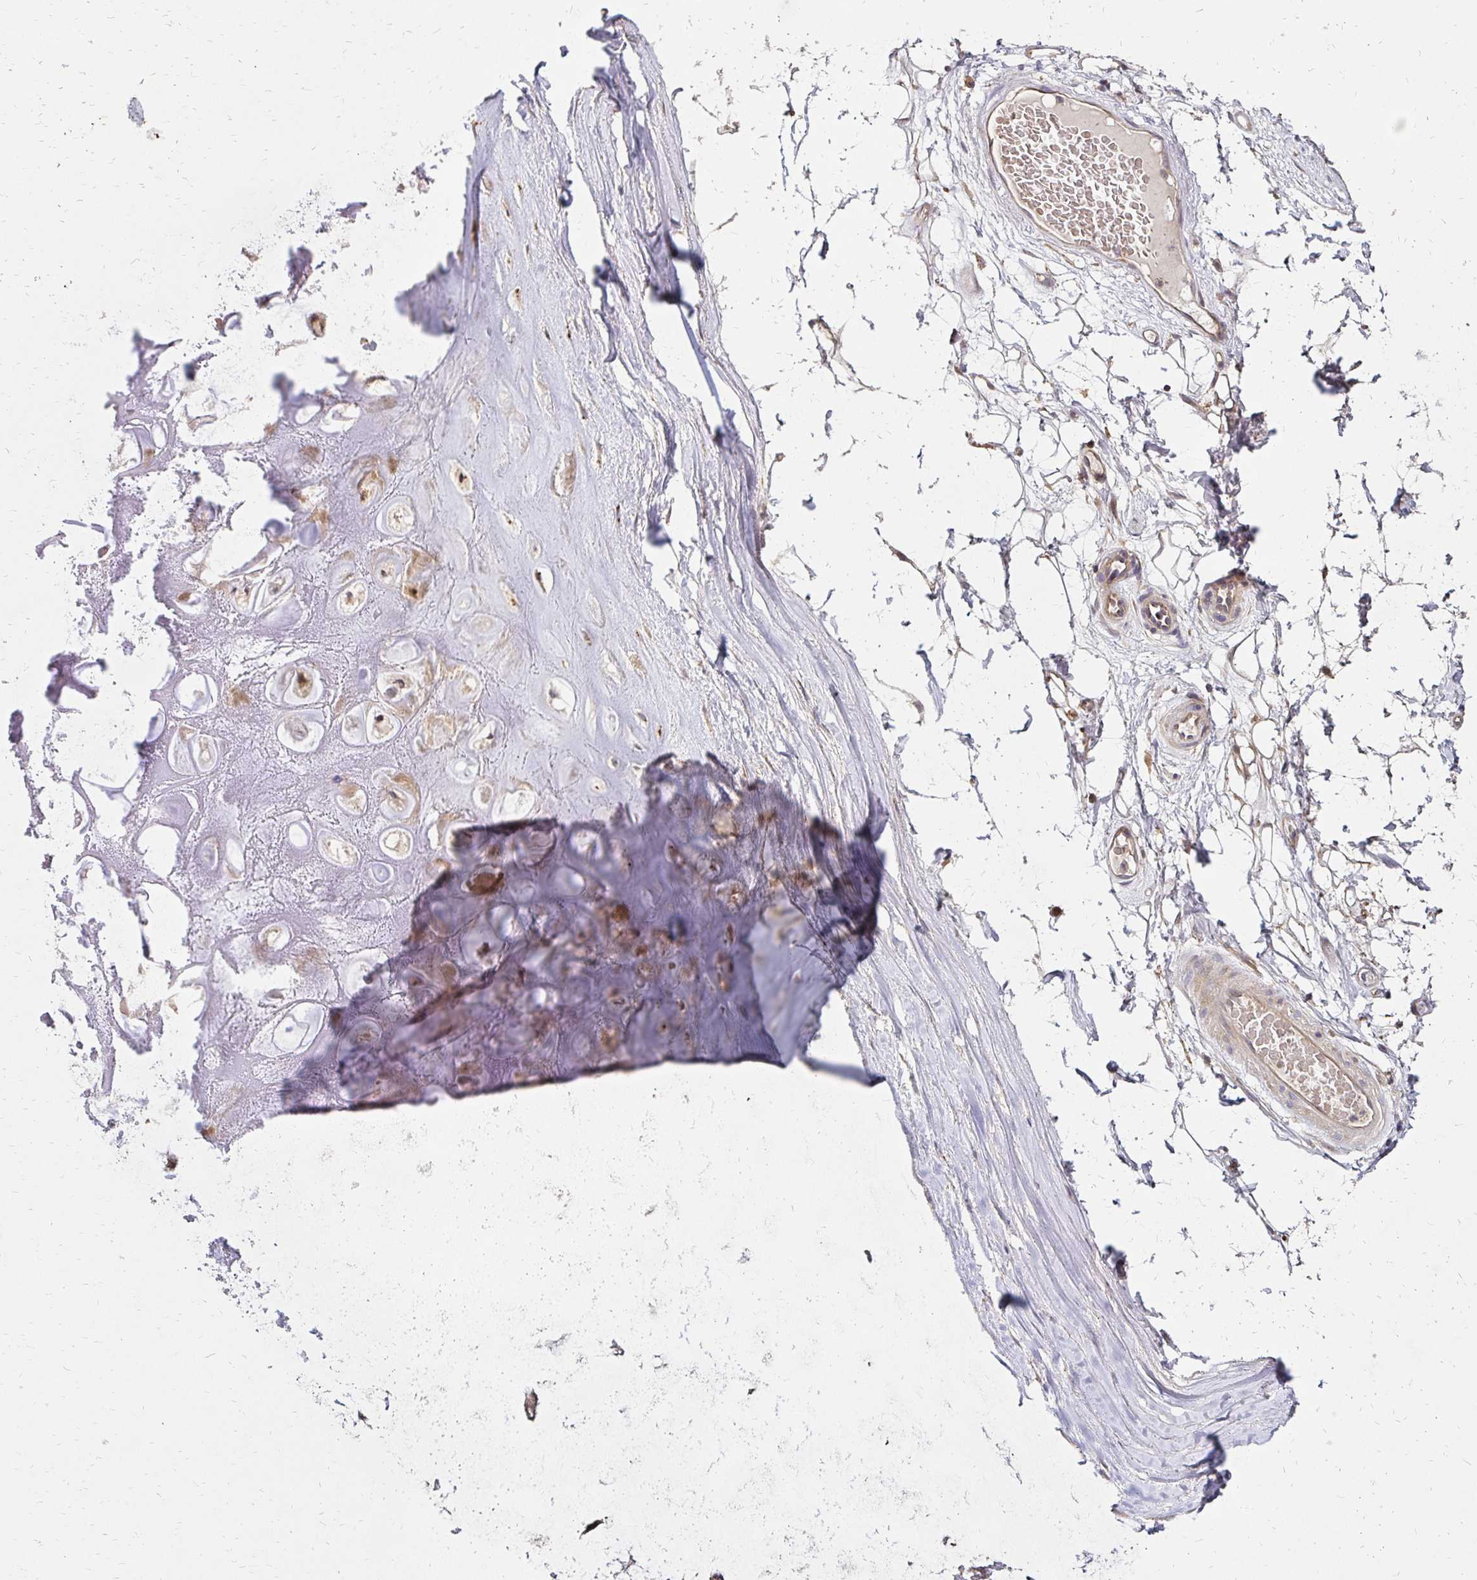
{"staining": {"intensity": "weak", "quantity": ">75%", "location": "cytoplasmic/membranous"}, "tissue": "soft tissue", "cell_type": "Chondrocytes", "image_type": "normal", "snomed": [{"axis": "morphology", "description": "Normal tissue, NOS"}, {"axis": "topography", "description": "Lymph node"}, {"axis": "topography", "description": "Cartilage tissue"}, {"axis": "topography", "description": "Nasopharynx"}], "caption": "DAB immunohistochemical staining of benign soft tissue reveals weak cytoplasmic/membranous protein expression in about >75% of chondrocytes. (IHC, brightfield microscopy, high magnification).", "gene": "IDUA", "patient": {"sex": "male", "age": 63}}